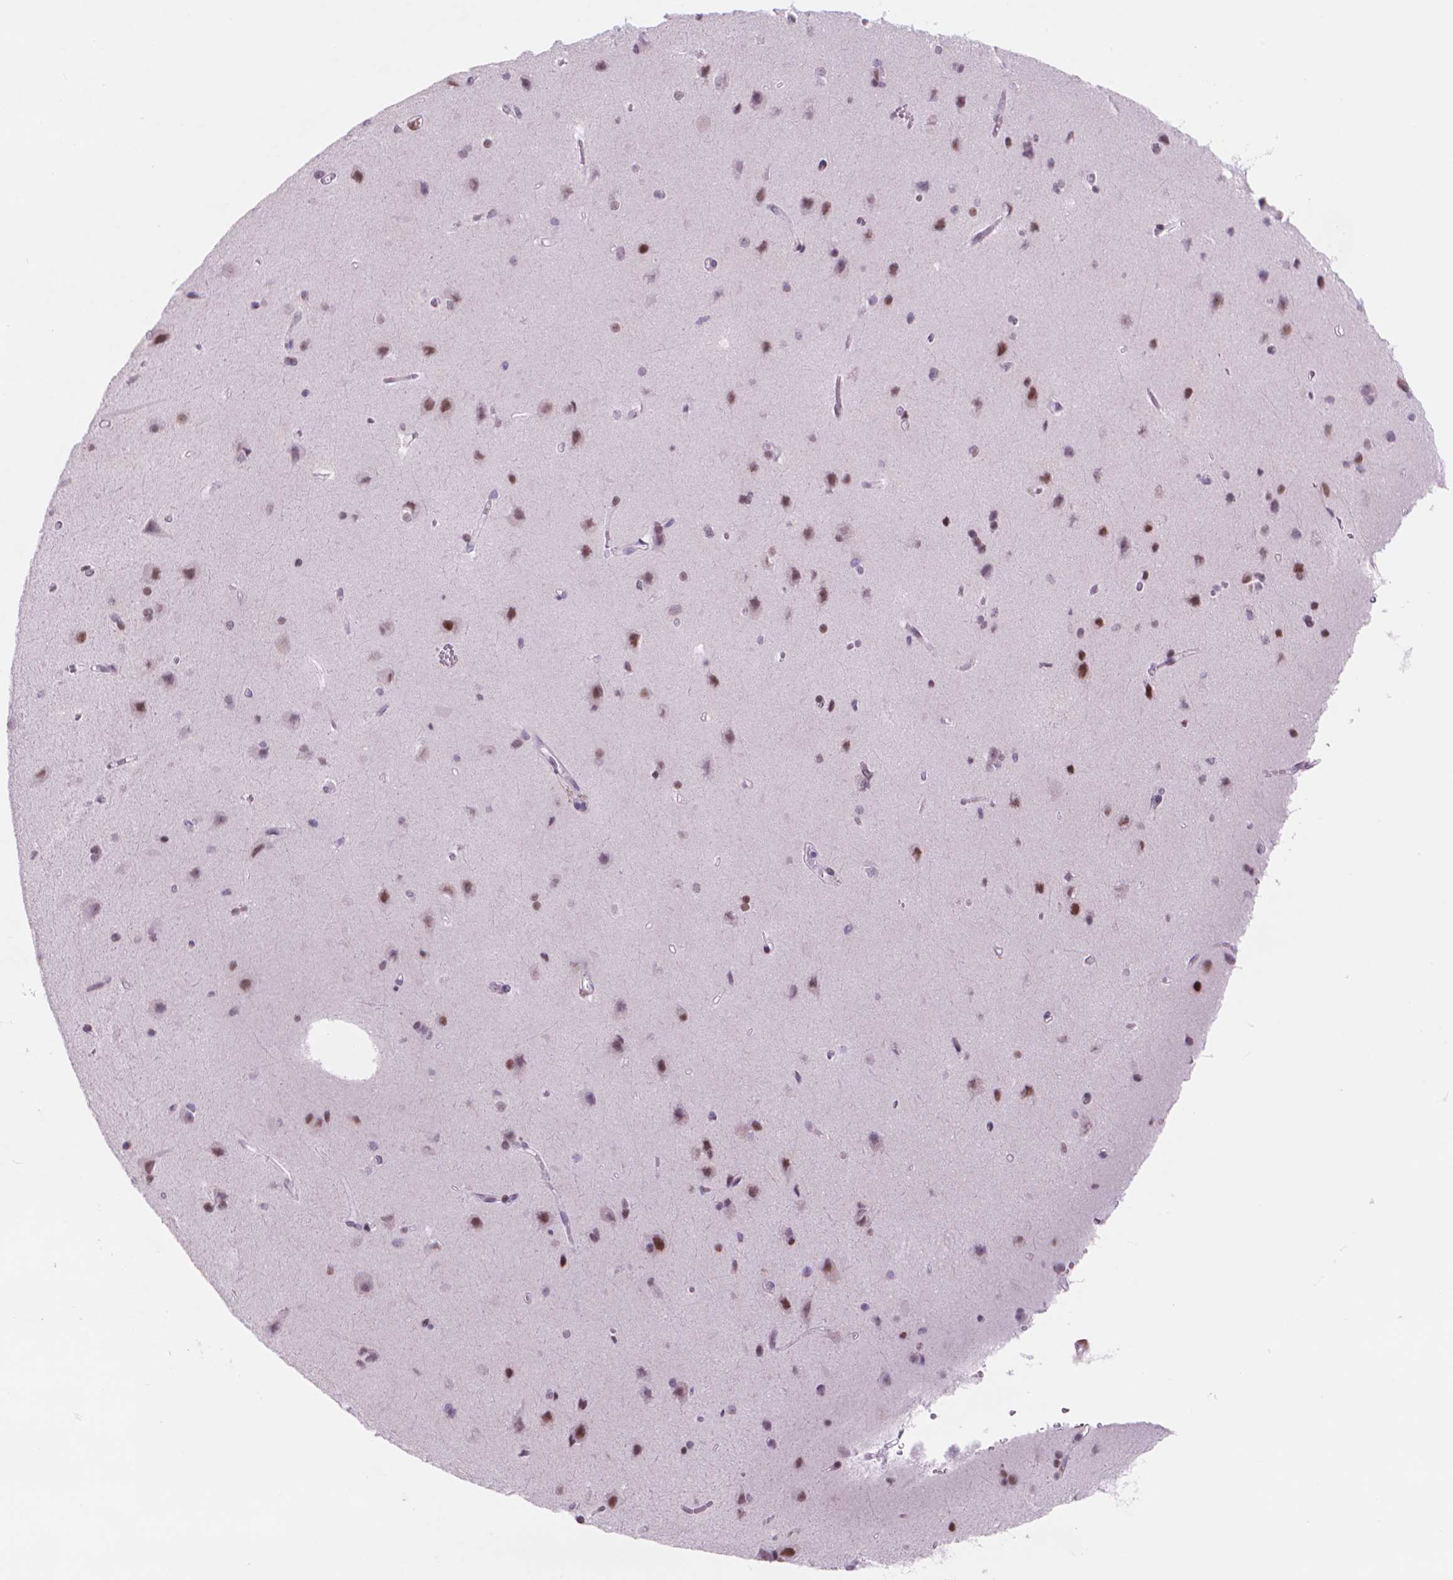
{"staining": {"intensity": "moderate", "quantity": "<25%", "location": "nuclear"}, "tissue": "cerebral cortex", "cell_type": "Endothelial cells", "image_type": "normal", "snomed": [{"axis": "morphology", "description": "Normal tissue, NOS"}, {"axis": "topography", "description": "Cerebral cortex"}], "caption": "The immunohistochemical stain shows moderate nuclear staining in endothelial cells of unremarkable cerebral cortex.", "gene": "POLR3D", "patient": {"sex": "male", "age": 37}}